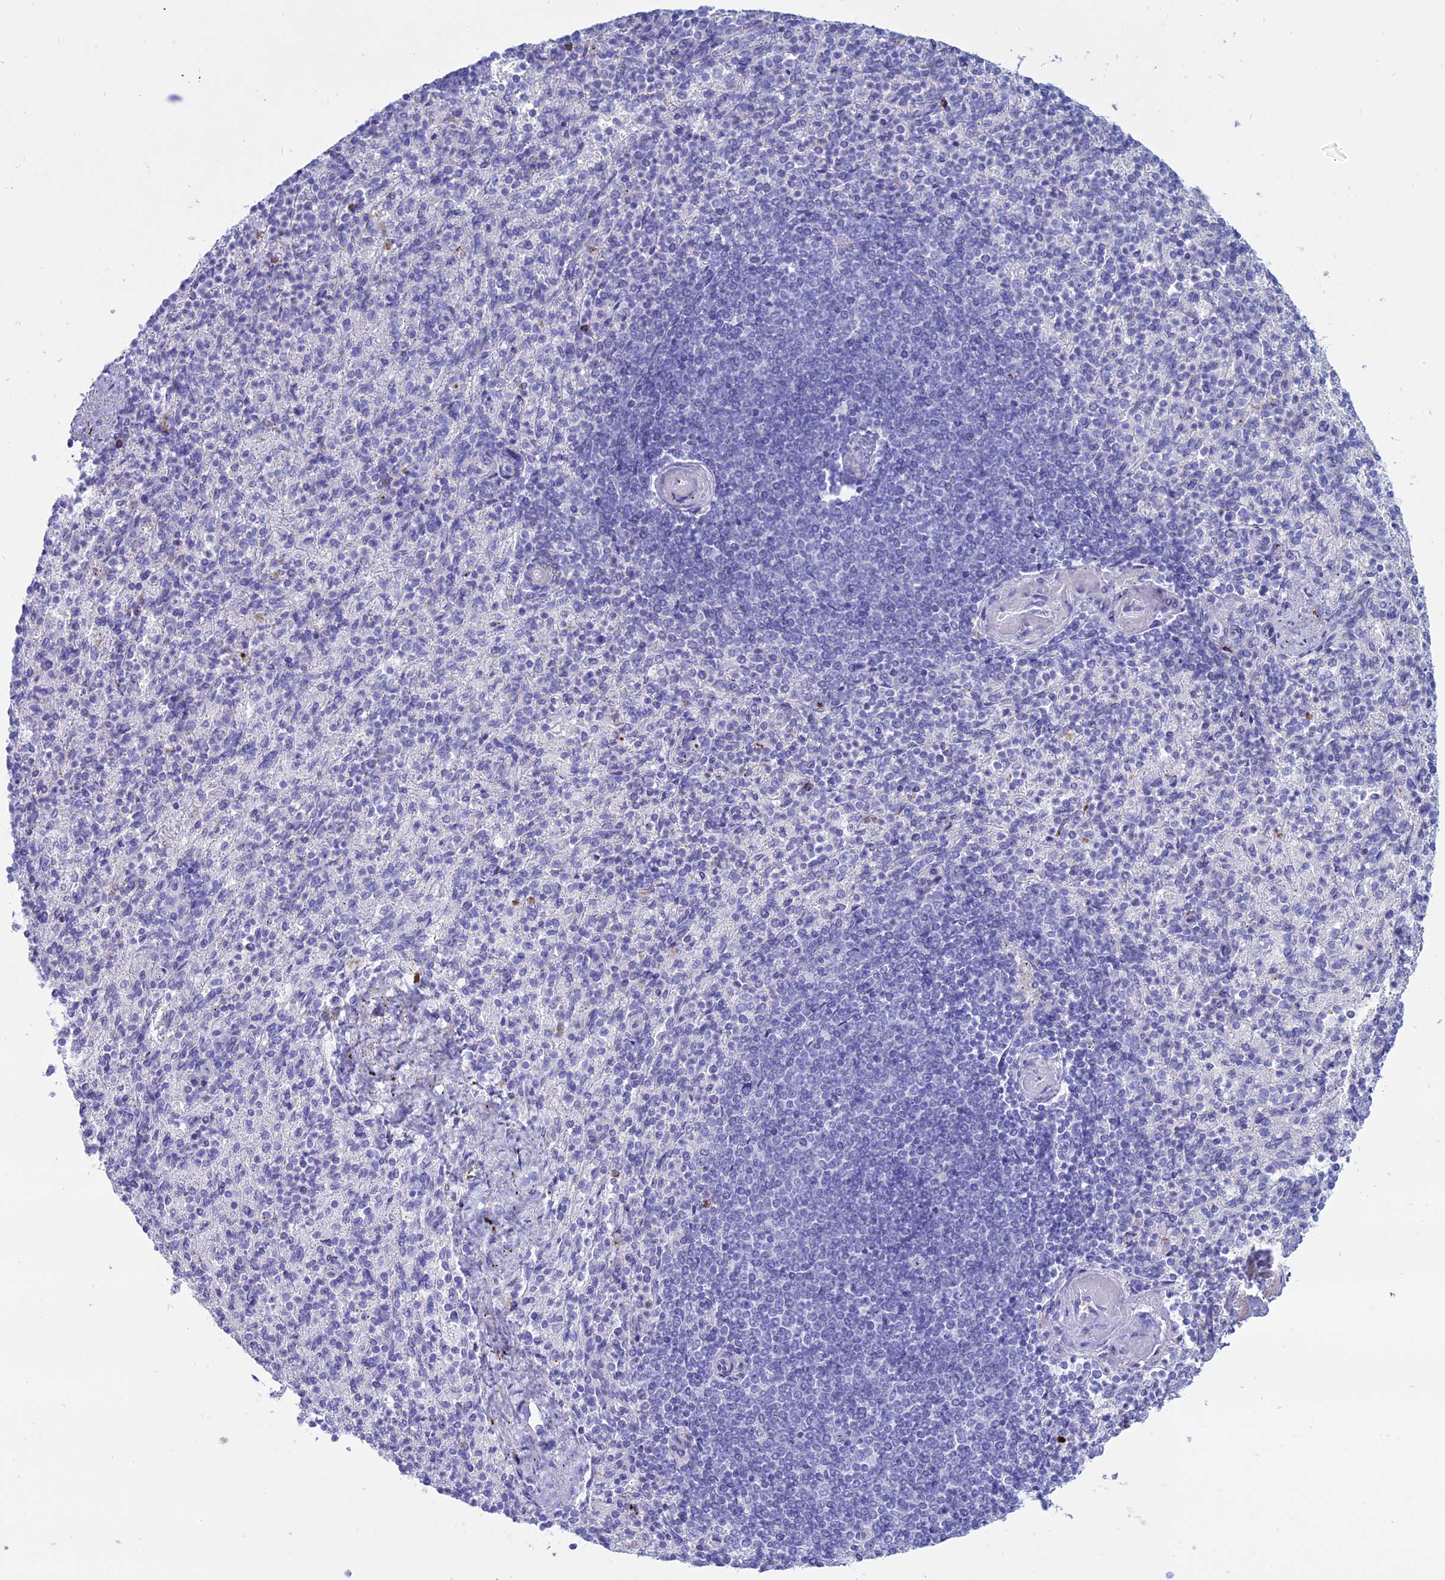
{"staining": {"intensity": "negative", "quantity": "none", "location": "none"}, "tissue": "spleen", "cell_type": "Cells in red pulp", "image_type": "normal", "snomed": [{"axis": "morphology", "description": "Normal tissue, NOS"}, {"axis": "topography", "description": "Spleen"}], "caption": "Immunohistochemistry image of benign spleen: spleen stained with DAB reveals no significant protein expression in cells in red pulp.", "gene": "OR2AE1", "patient": {"sex": "female", "age": 74}}